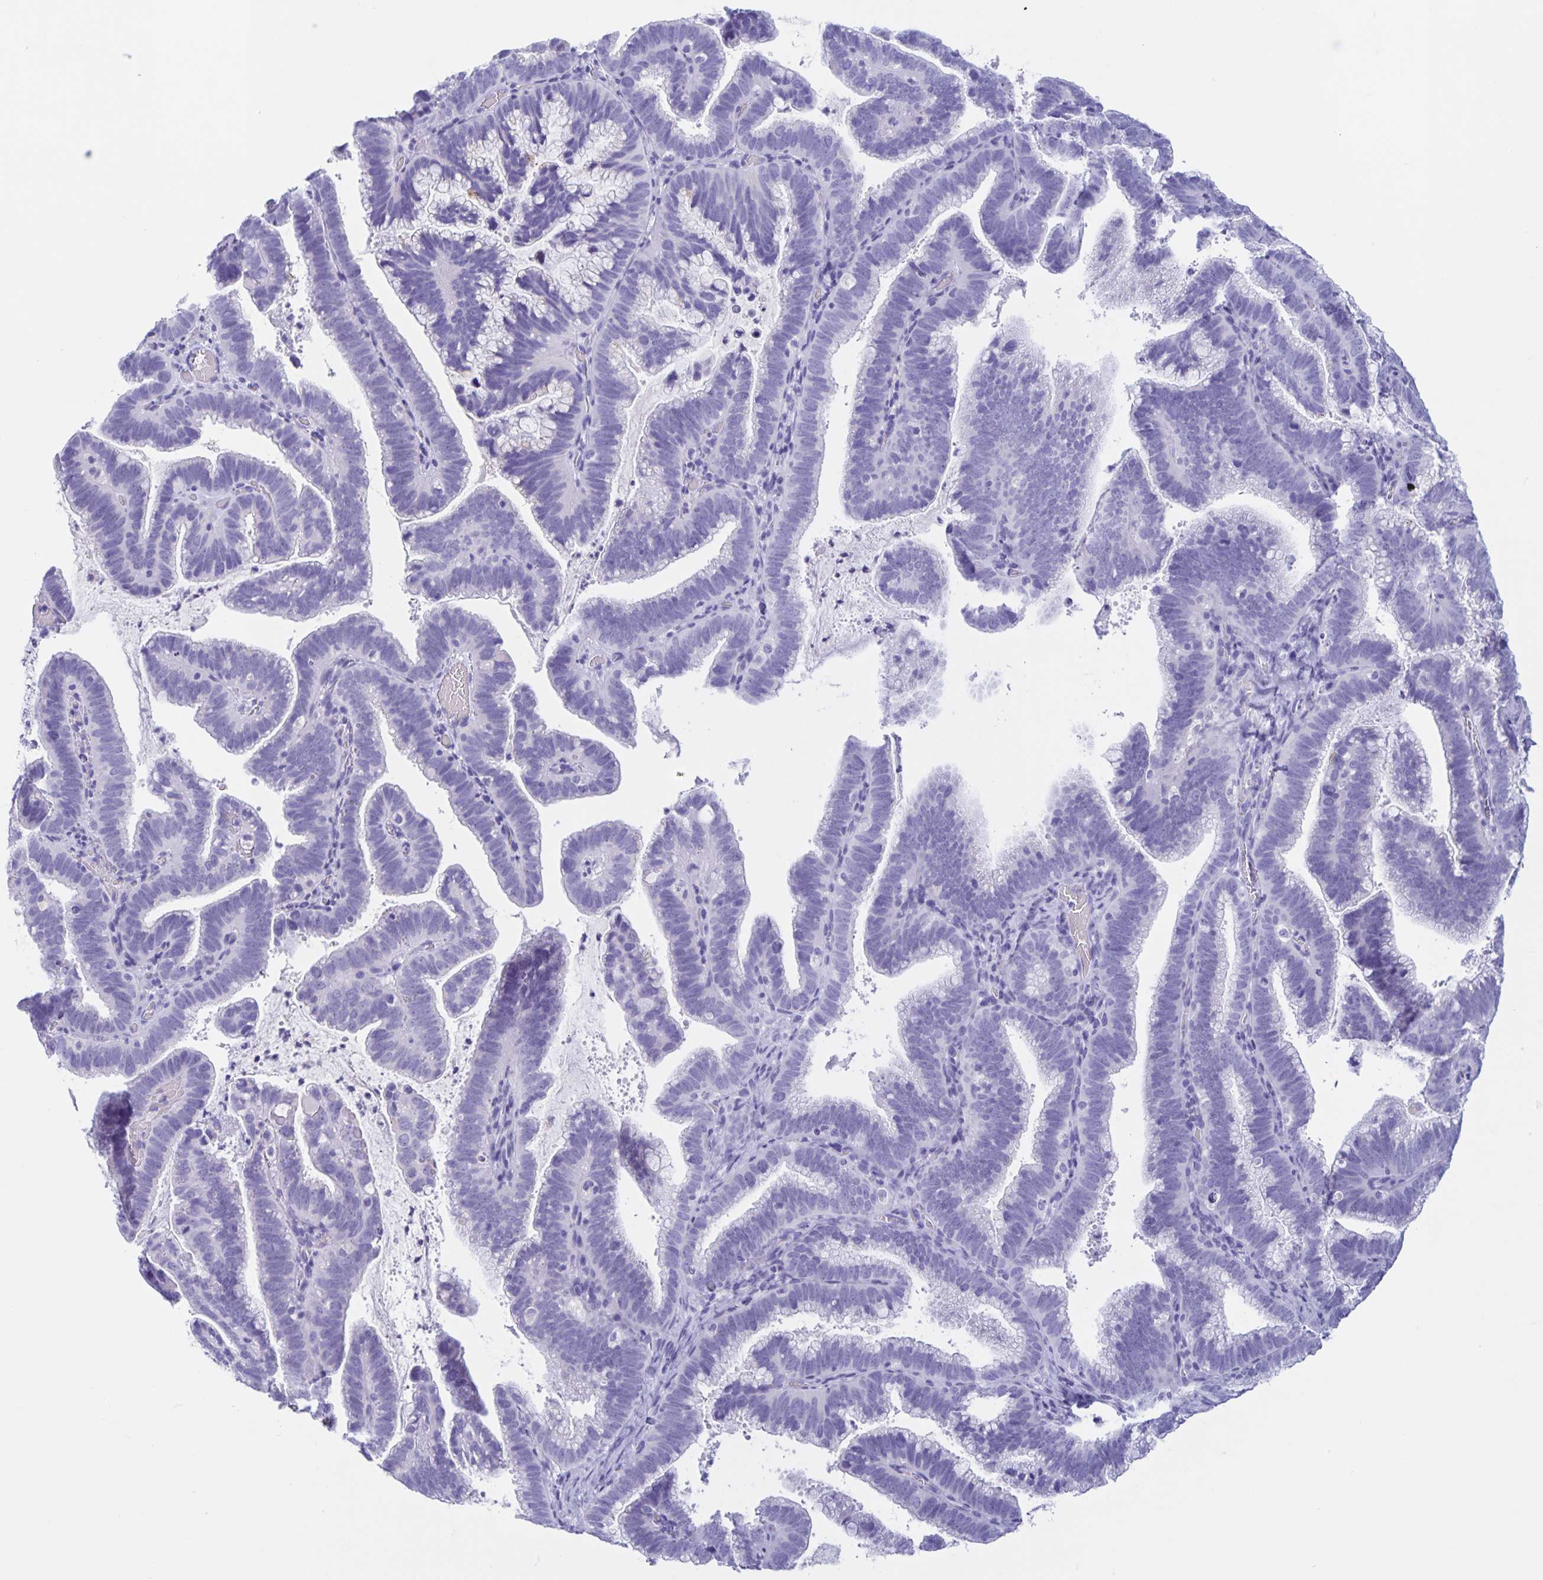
{"staining": {"intensity": "negative", "quantity": "none", "location": "none"}, "tissue": "cervical cancer", "cell_type": "Tumor cells", "image_type": "cancer", "snomed": [{"axis": "morphology", "description": "Adenocarcinoma, NOS"}, {"axis": "topography", "description": "Cervix"}], "caption": "Image shows no significant protein expression in tumor cells of cervical cancer.", "gene": "DMBT1", "patient": {"sex": "female", "age": 61}}